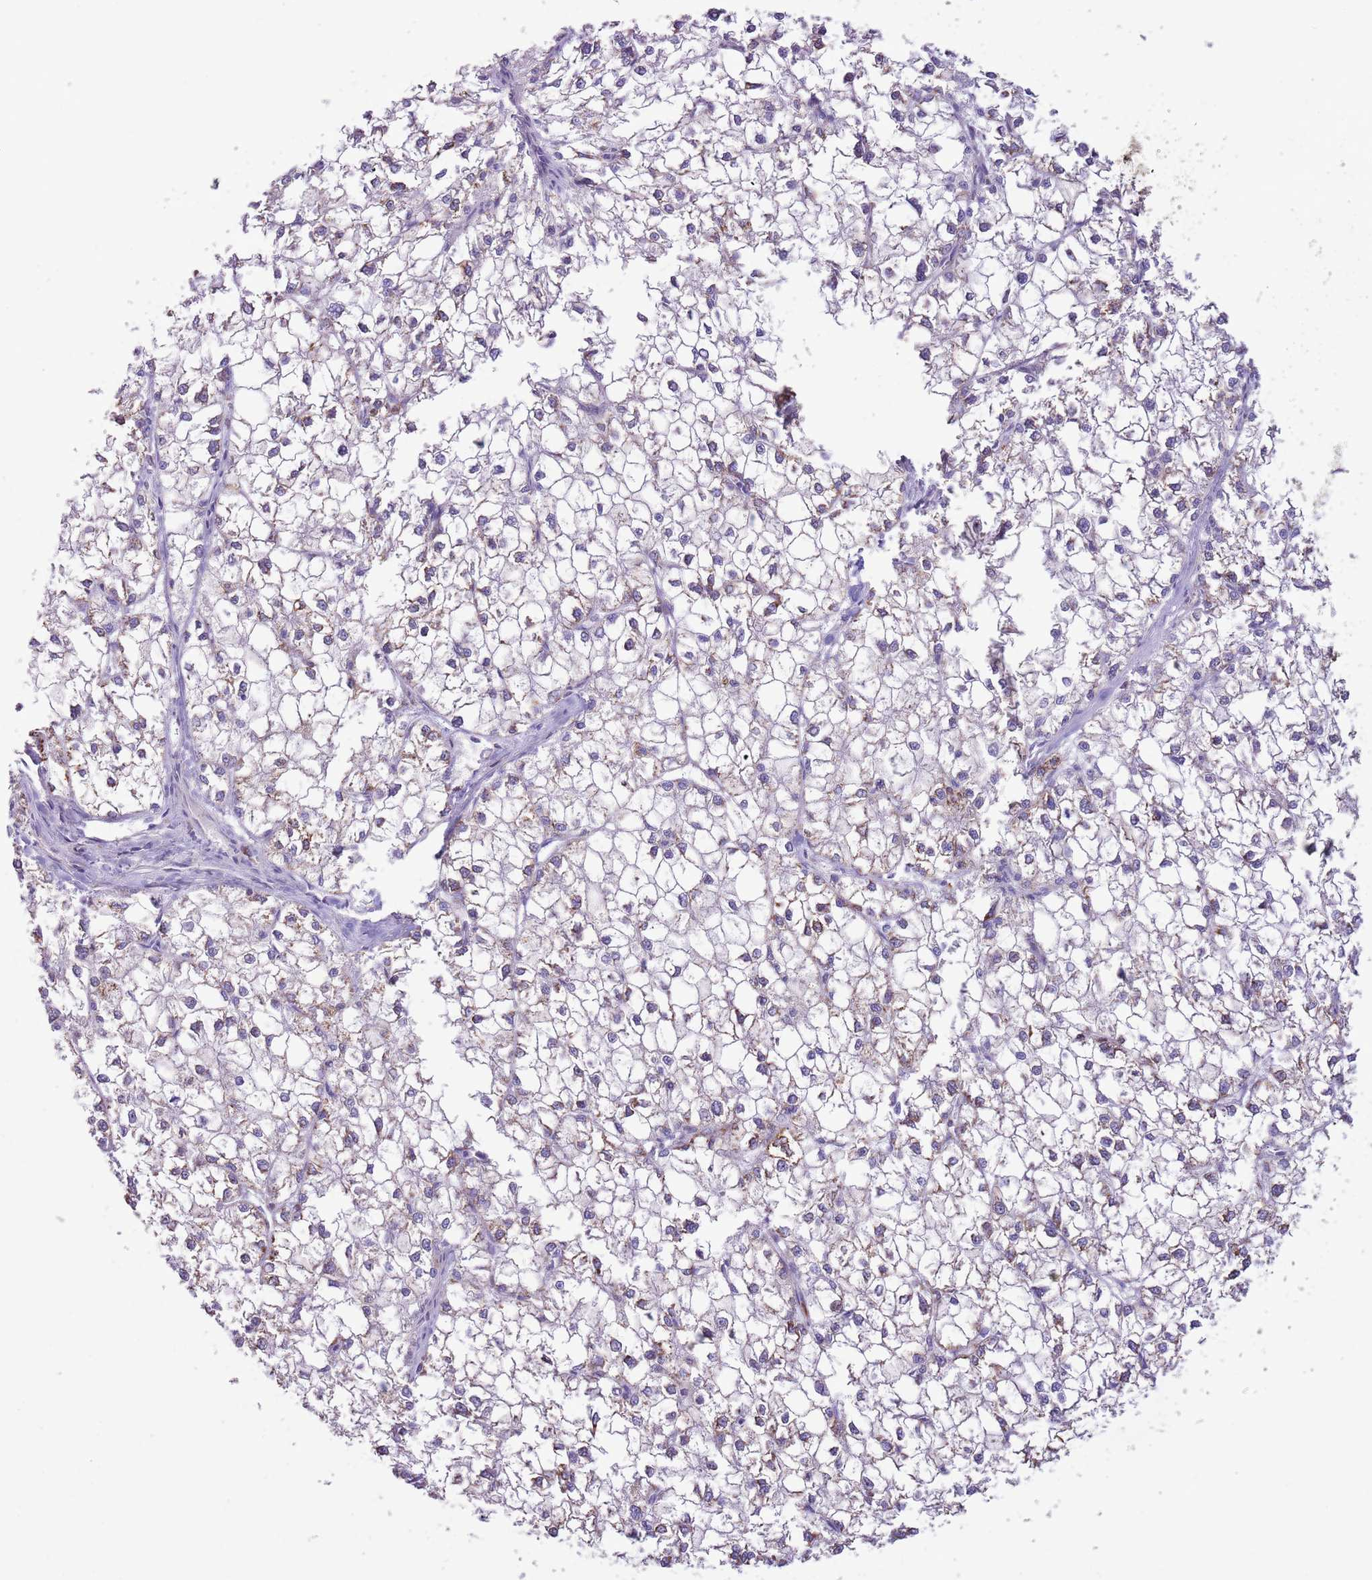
{"staining": {"intensity": "moderate", "quantity": "<25%", "location": "cytoplasmic/membranous"}, "tissue": "liver cancer", "cell_type": "Tumor cells", "image_type": "cancer", "snomed": [{"axis": "morphology", "description": "Carcinoma, Hepatocellular, NOS"}, {"axis": "topography", "description": "Liver"}], "caption": "Immunohistochemical staining of liver cancer exhibits moderate cytoplasmic/membranous protein expression in about <25% of tumor cells. The protein of interest is stained brown, and the nuclei are stained in blue (DAB IHC with brightfield microscopy, high magnification).", "gene": "ZNF697", "patient": {"sex": "female", "age": 43}}